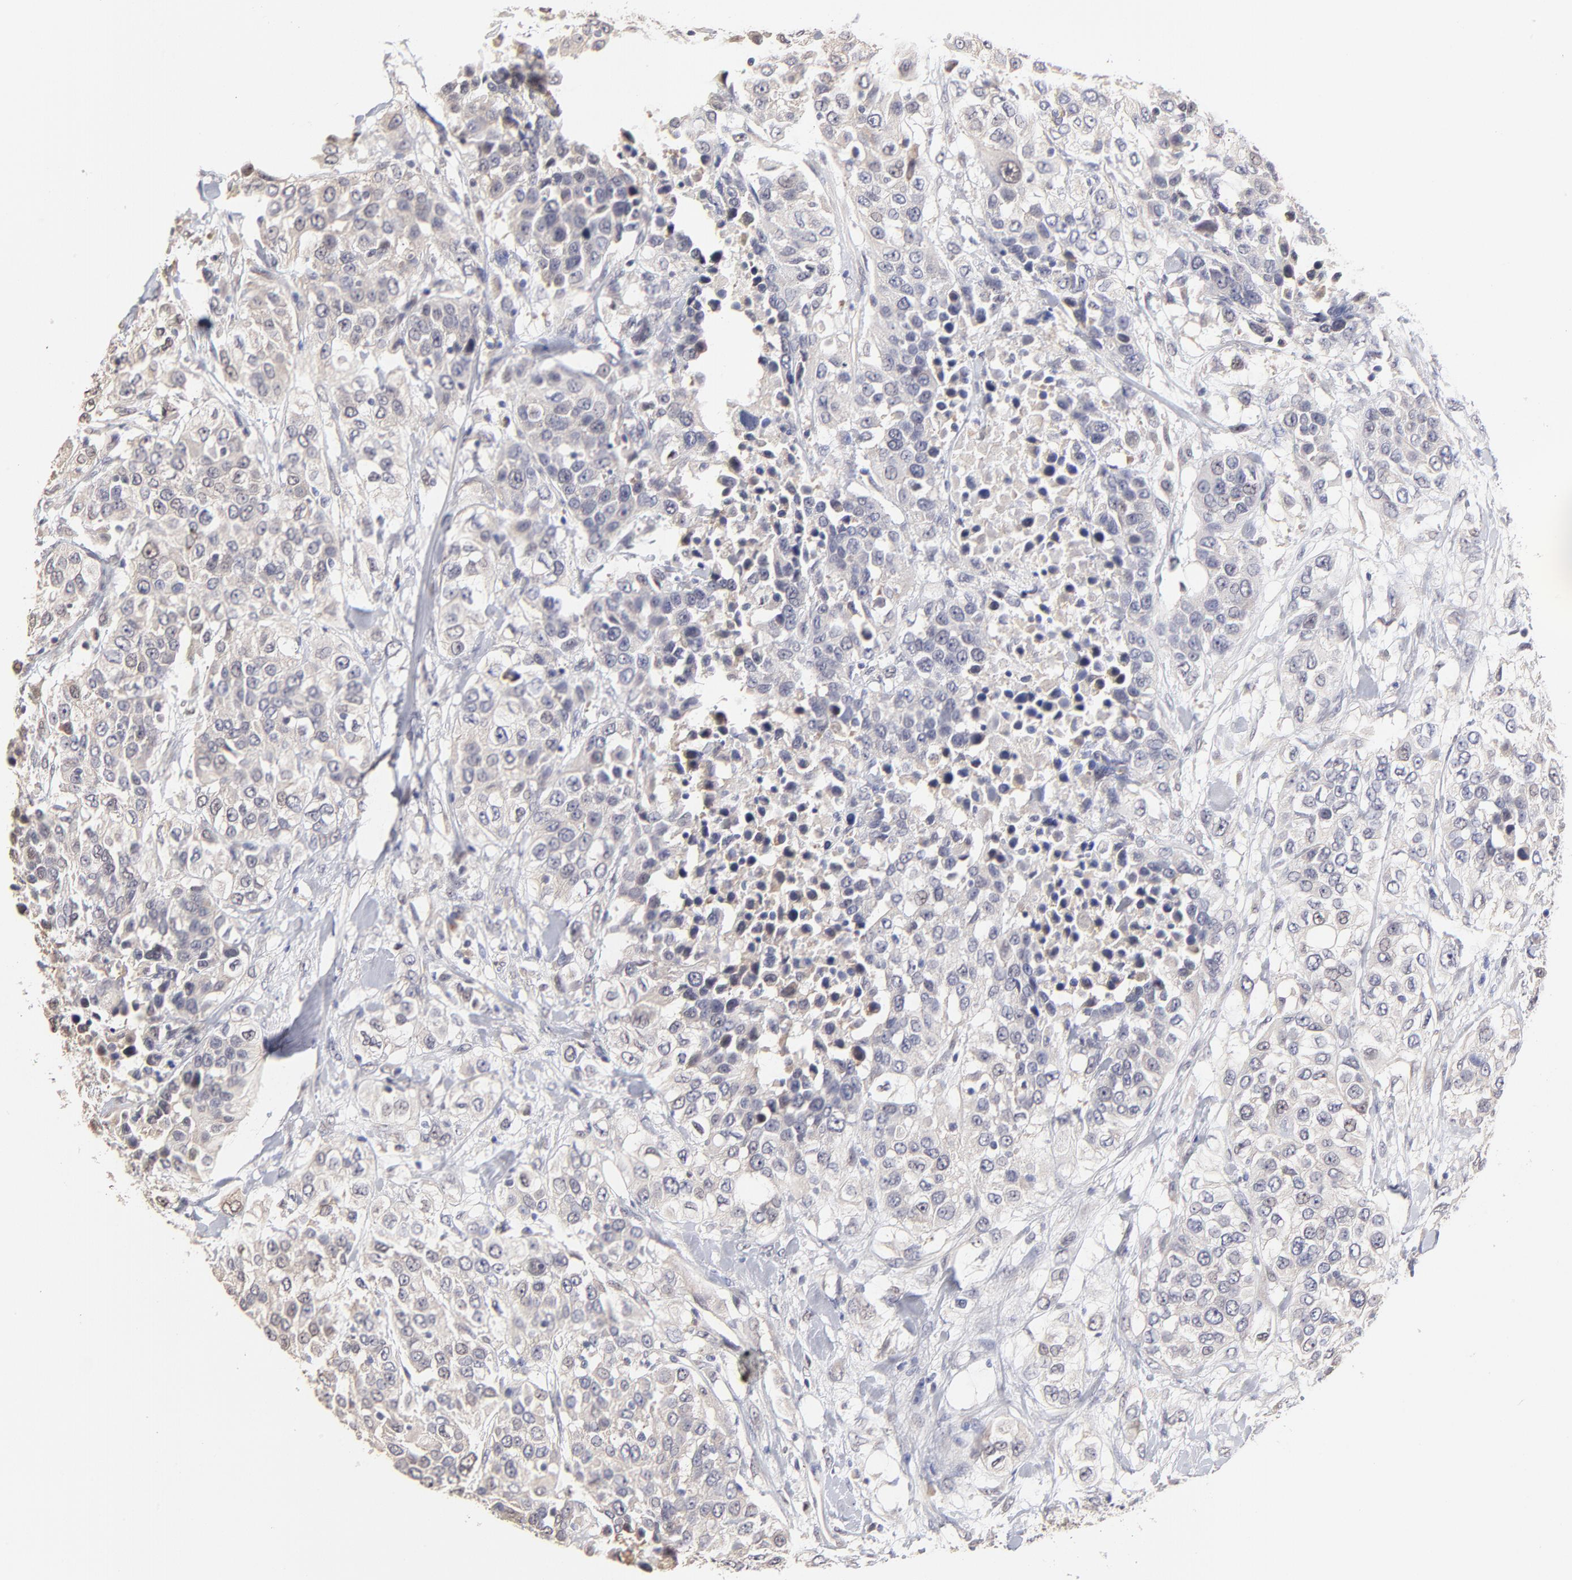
{"staining": {"intensity": "weak", "quantity": "25%-75%", "location": "cytoplasmic/membranous"}, "tissue": "urothelial cancer", "cell_type": "Tumor cells", "image_type": "cancer", "snomed": [{"axis": "morphology", "description": "Urothelial carcinoma, High grade"}, {"axis": "topography", "description": "Urinary bladder"}], "caption": "Human urothelial cancer stained for a protein (brown) exhibits weak cytoplasmic/membranous positive staining in approximately 25%-75% of tumor cells.", "gene": "ZNF10", "patient": {"sex": "female", "age": 80}}